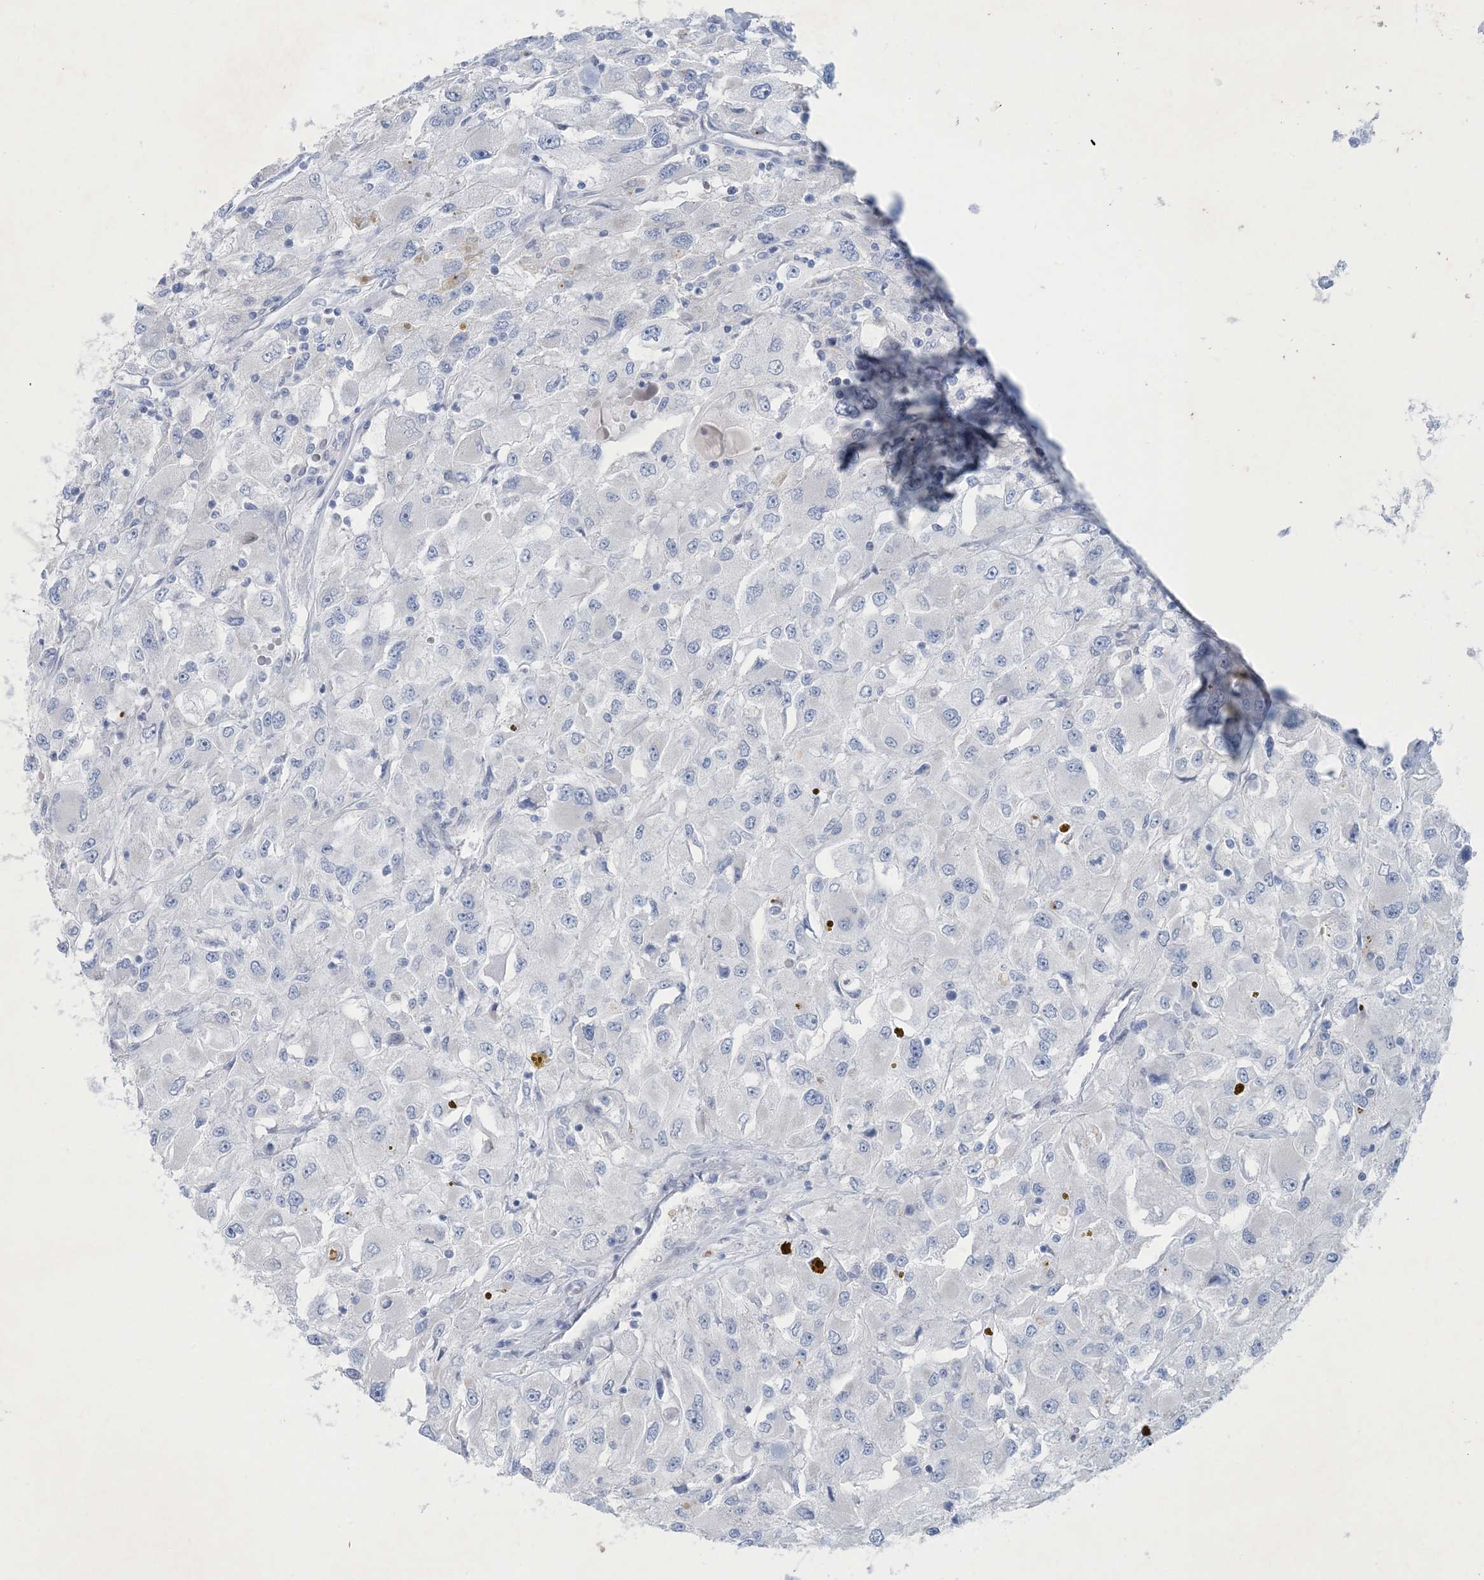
{"staining": {"intensity": "negative", "quantity": "none", "location": "none"}, "tissue": "renal cancer", "cell_type": "Tumor cells", "image_type": "cancer", "snomed": [{"axis": "morphology", "description": "Adenocarcinoma, NOS"}, {"axis": "topography", "description": "Kidney"}], "caption": "Tumor cells are negative for brown protein staining in renal adenocarcinoma.", "gene": "GABRG1", "patient": {"sex": "female", "age": 52}}